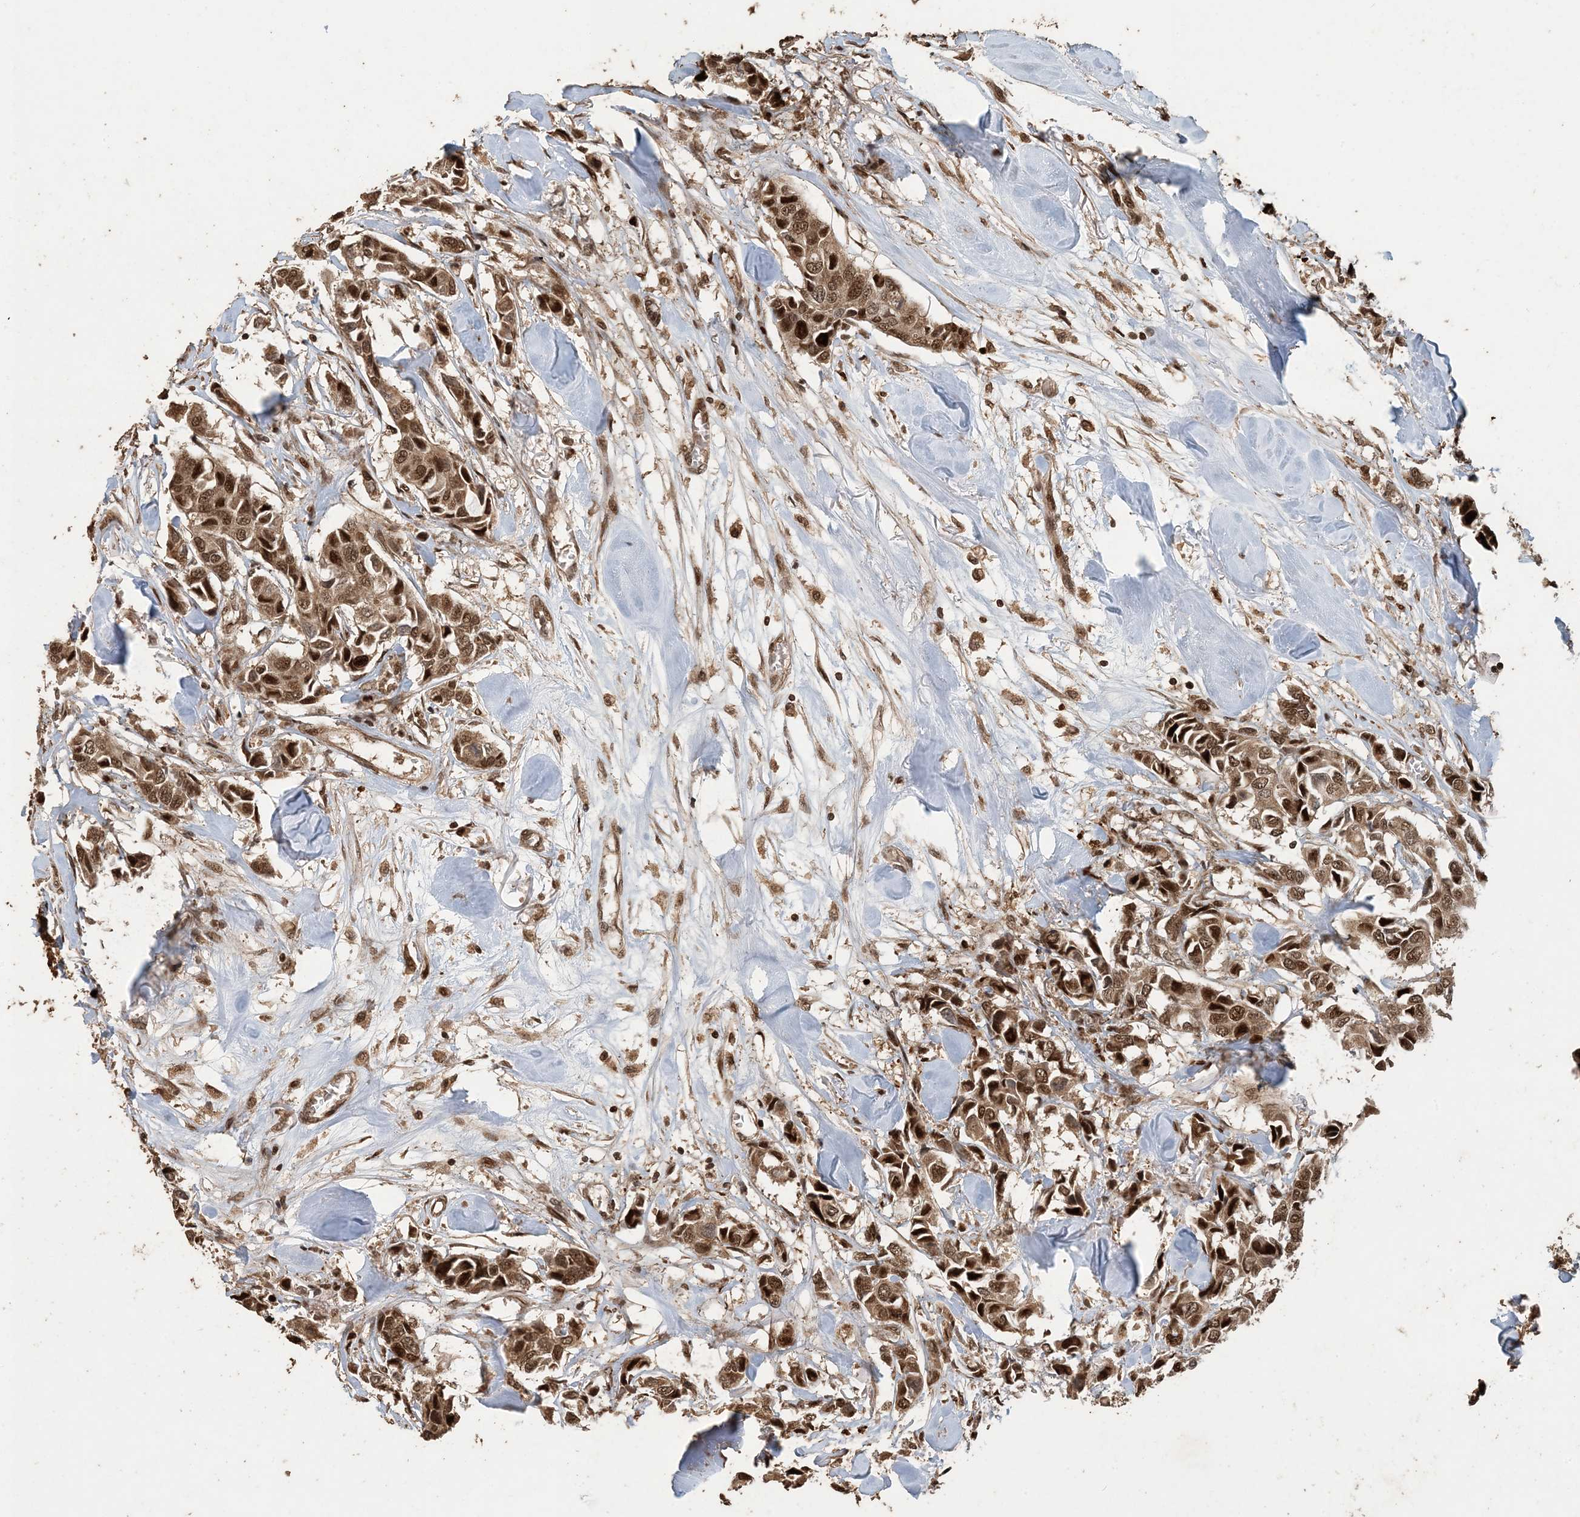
{"staining": {"intensity": "strong", "quantity": ">75%", "location": "cytoplasmic/membranous,nuclear"}, "tissue": "breast cancer", "cell_type": "Tumor cells", "image_type": "cancer", "snomed": [{"axis": "morphology", "description": "Duct carcinoma"}, {"axis": "topography", "description": "Breast"}], "caption": "Immunohistochemistry (IHC) image of human intraductal carcinoma (breast) stained for a protein (brown), which demonstrates high levels of strong cytoplasmic/membranous and nuclear expression in about >75% of tumor cells.", "gene": "ATP13A2", "patient": {"sex": "female", "age": 80}}